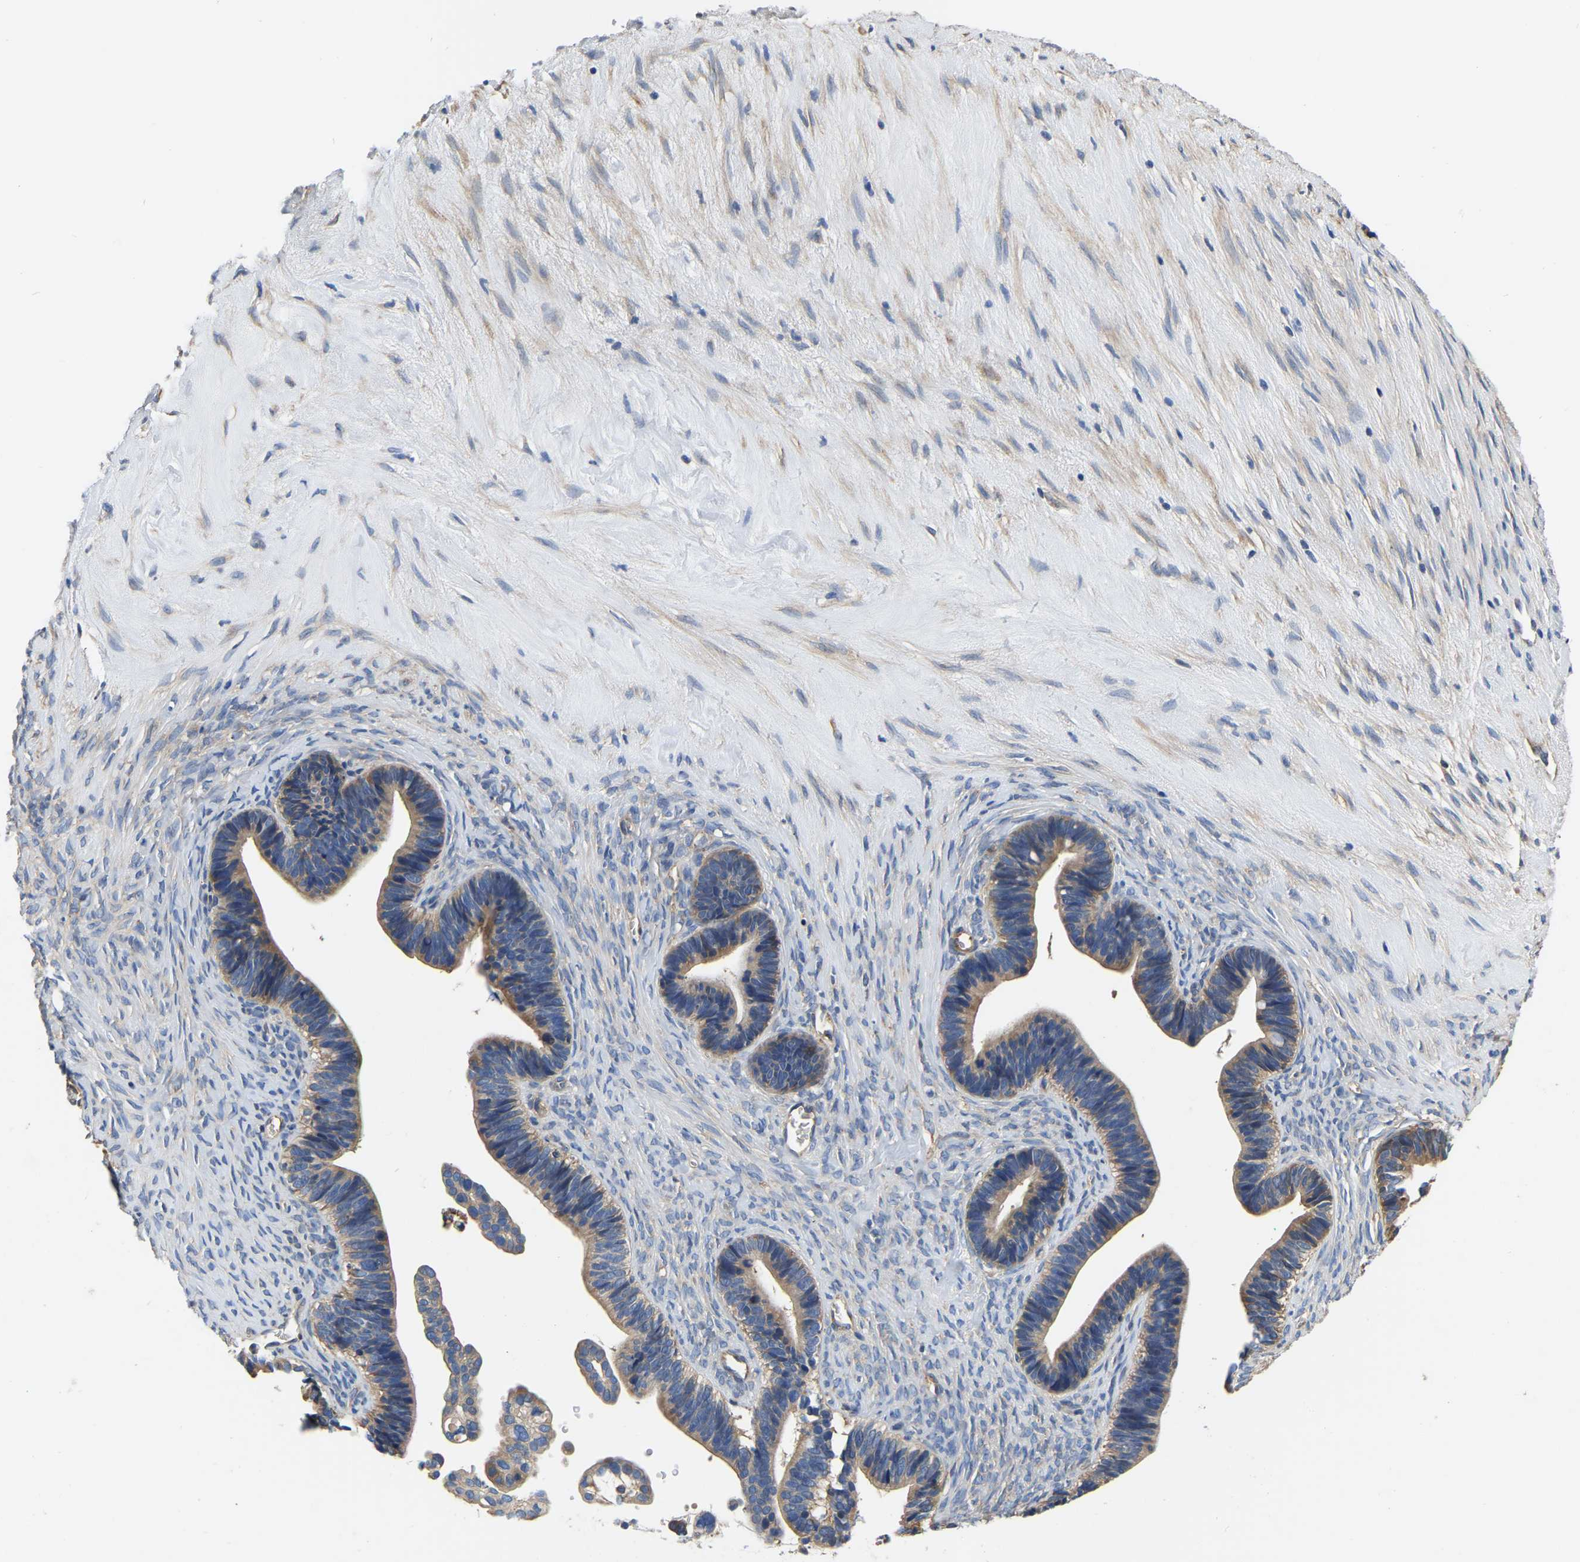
{"staining": {"intensity": "moderate", "quantity": ">75%", "location": "cytoplasmic/membranous"}, "tissue": "ovarian cancer", "cell_type": "Tumor cells", "image_type": "cancer", "snomed": [{"axis": "morphology", "description": "Cystadenocarcinoma, serous, NOS"}, {"axis": "topography", "description": "Ovary"}], "caption": "A medium amount of moderate cytoplasmic/membranous staining is seen in approximately >75% of tumor cells in ovarian serous cystadenocarcinoma tissue. (IHC, brightfield microscopy, high magnification).", "gene": "GARS1", "patient": {"sex": "female", "age": 56}}